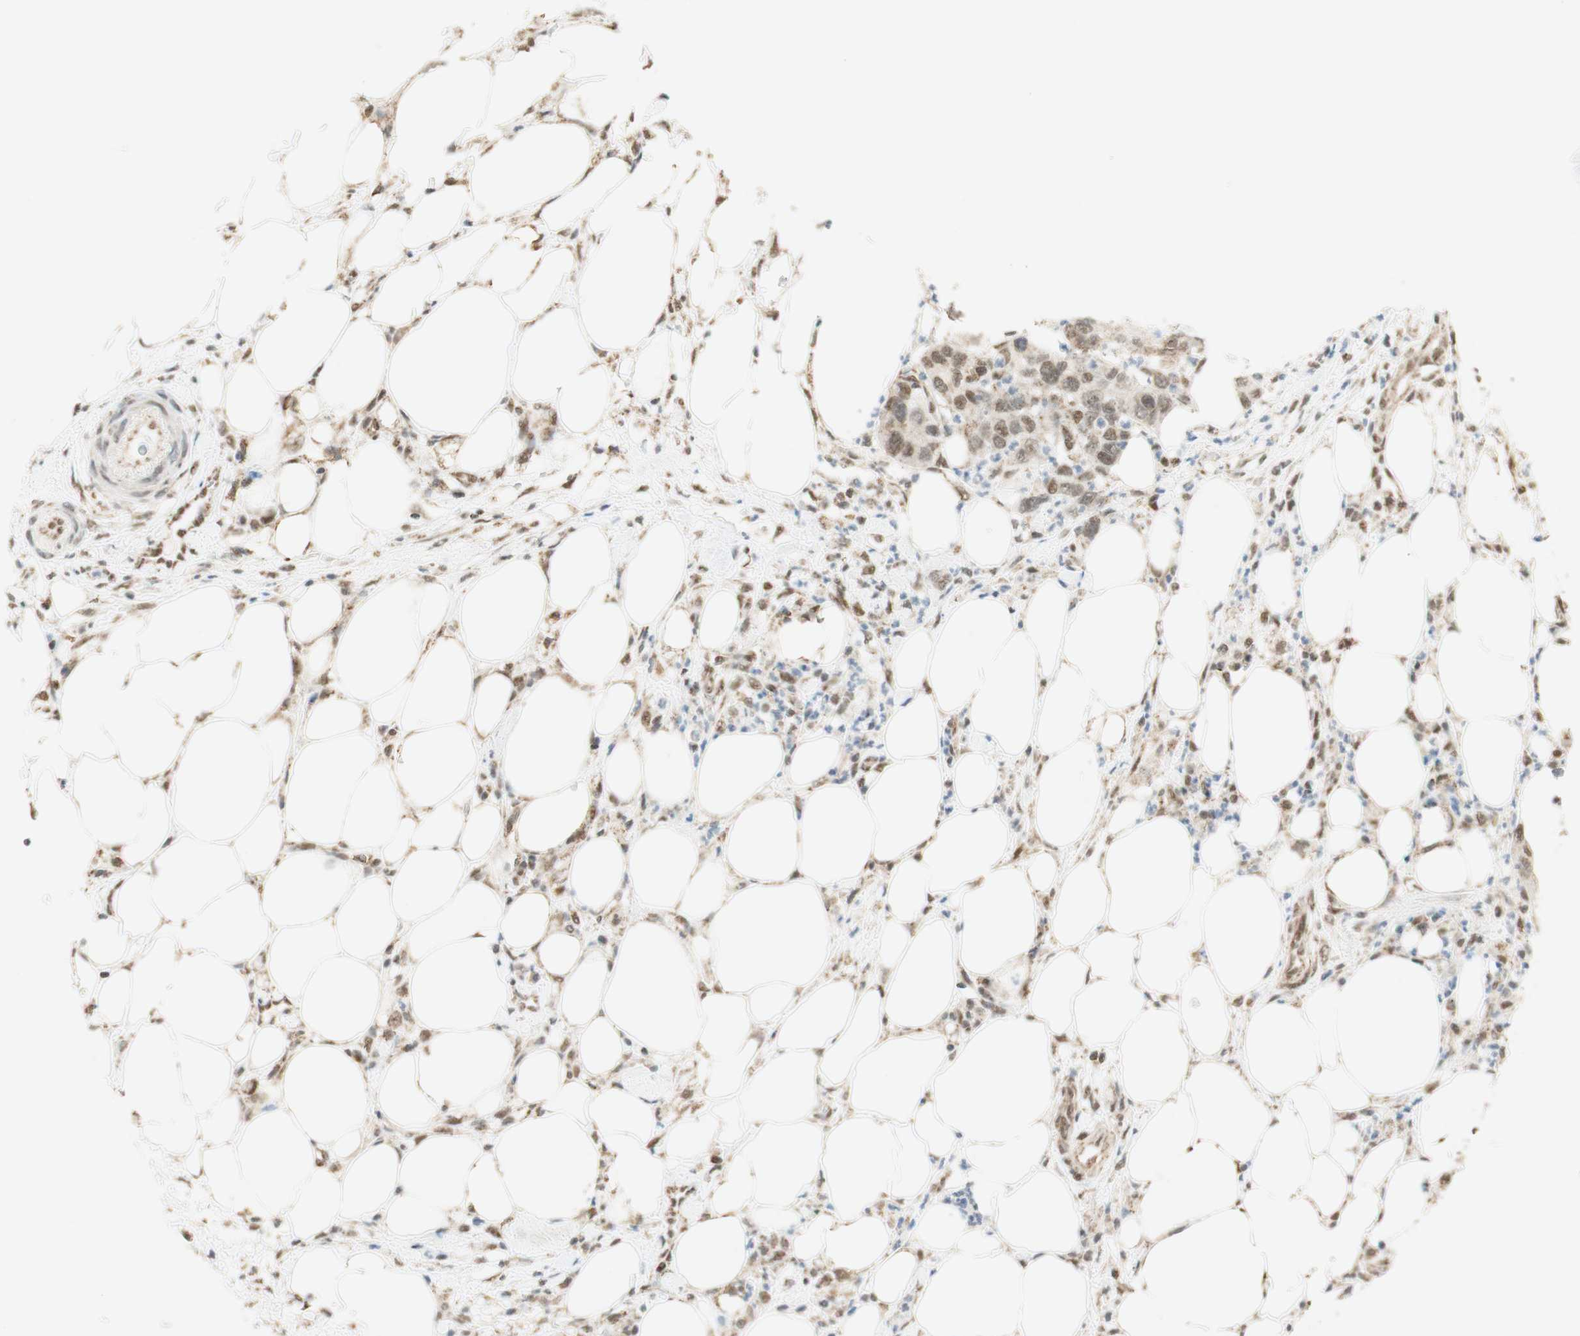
{"staining": {"intensity": "weak", "quantity": ">75%", "location": "nuclear"}, "tissue": "pancreatic cancer", "cell_type": "Tumor cells", "image_type": "cancer", "snomed": [{"axis": "morphology", "description": "Adenocarcinoma, NOS"}, {"axis": "topography", "description": "Pancreas"}], "caption": "Adenocarcinoma (pancreatic) stained with immunohistochemistry (IHC) shows weak nuclear staining in about >75% of tumor cells.", "gene": "ZNF782", "patient": {"sex": "female", "age": 71}}